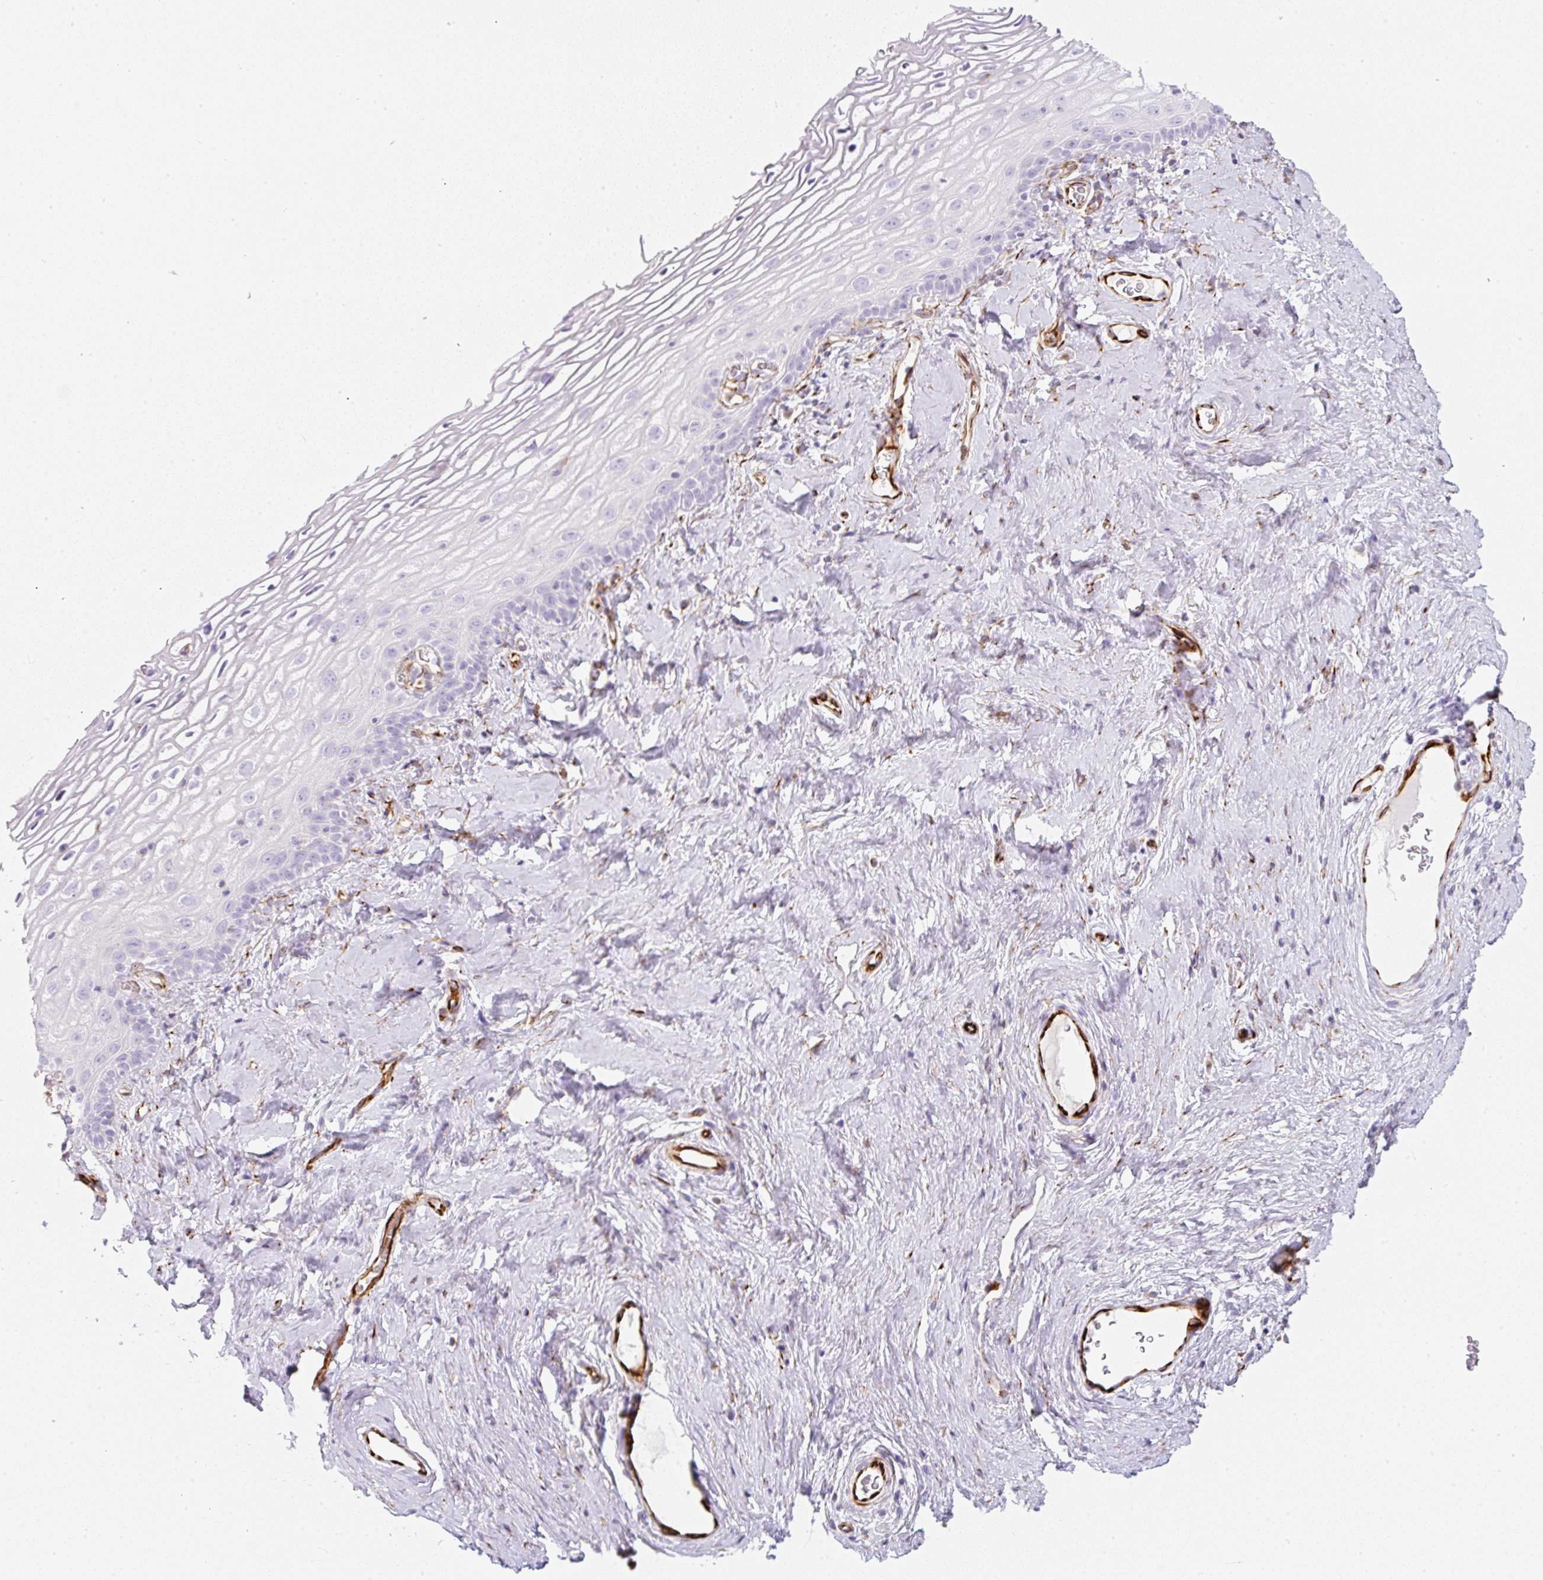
{"staining": {"intensity": "negative", "quantity": "none", "location": "none"}, "tissue": "vagina", "cell_type": "Squamous epithelial cells", "image_type": "normal", "snomed": [{"axis": "morphology", "description": "Normal tissue, NOS"}, {"axis": "morphology", "description": "Adenocarcinoma, NOS"}, {"axis": "topography", "description": "Rectum"}, {"axis": "topography", "description": "Vagina"}, {"axis": "topography", "description": "Peripheral nerve tissue"}], "caption": "Squamous epithelial cells are negative for protein expression in unremarkable human vagina. Nuclei are stained in blue.", "gene": "ZNF689", "patient": {"sex": "female", "age": 71}}